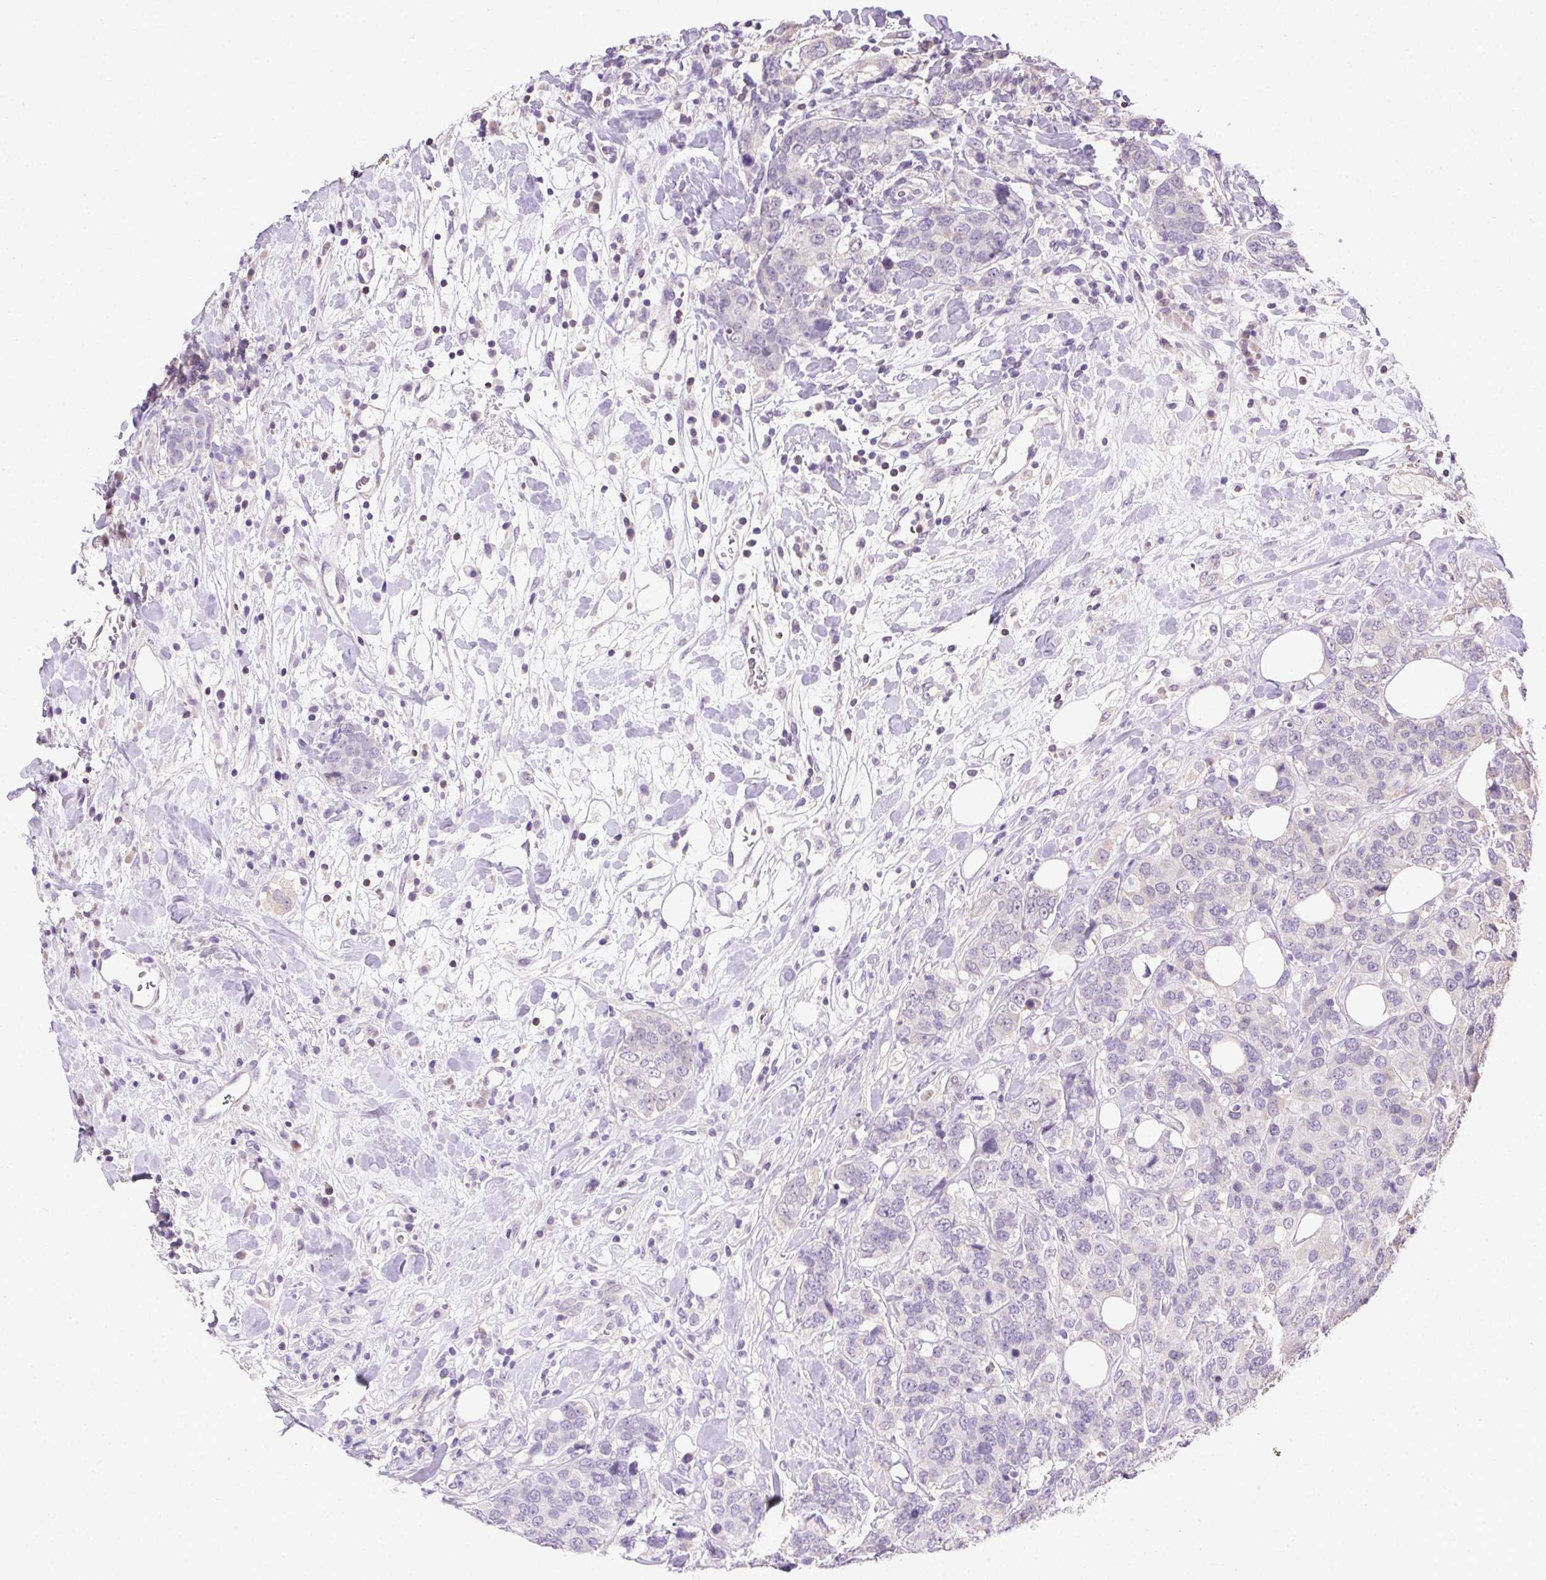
{"staining": {"intensity": "negative", "quantity": "none", "location": "none"}, "tissue": "breast cancer", "cell_type": "Tumor cells", "image_type": "cancer", "snomed": [{"axis": "morphology", "description": "Lobular carcinoma"}, {"axis": "topography", "description": "Breast"}], "caption": "An IHC micrograph of lobular carcinoma (breast) is shown. There is no staining in tumor cells of lobular carcinoma (breast).", "gene": "SYCE2", "patient": {"sex": "female", "age": 59}}